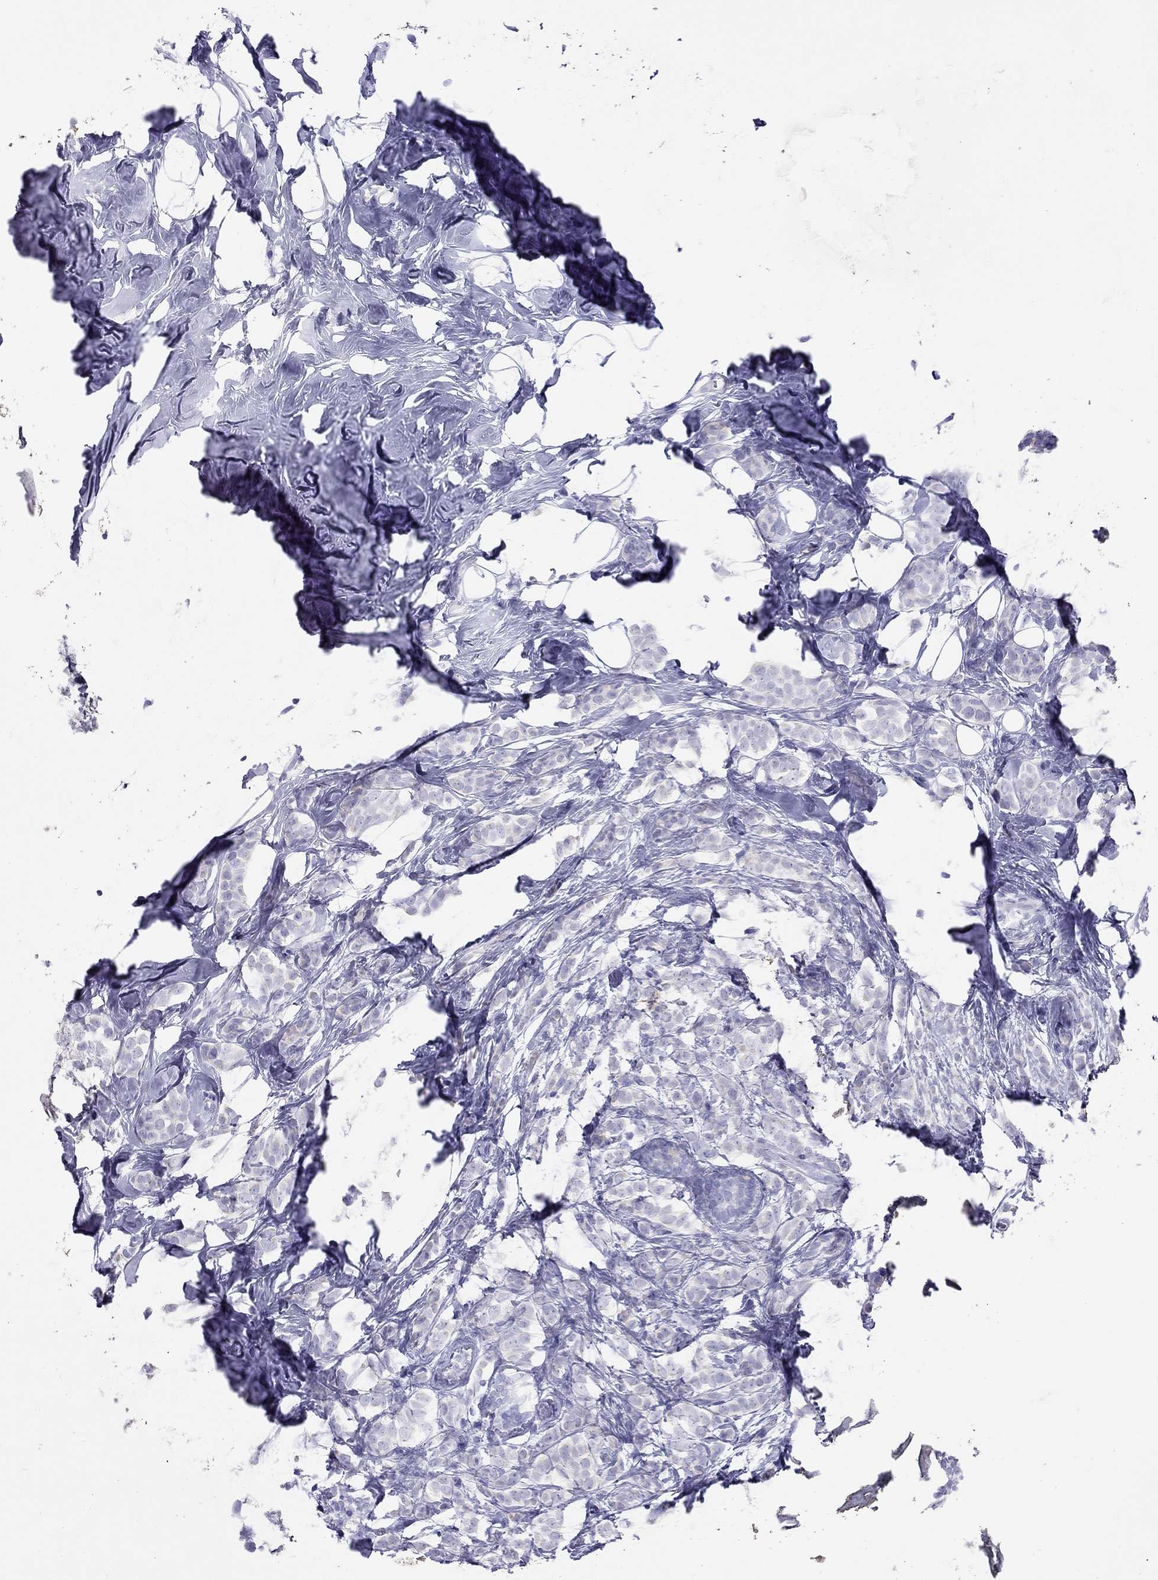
{"staining": {"intensity": "negative", "quantity": "none", "location": "none"}, "tissue": "breast cancer", "cell_type": "Tumor cells", "image_type": "cancer", "snomed": [{"axis": "morphology", "description": "Lobular carcinoma"}, {"axis": "topography", "description": "Breast"}], "caption": "This is a micrograph of immunohistochemistry (IHC) staining of breast cancer, which shows no staining in tumor cells.", "gene": "HLA-DQB2", "patient": {"sex": "female", "age": 49}}